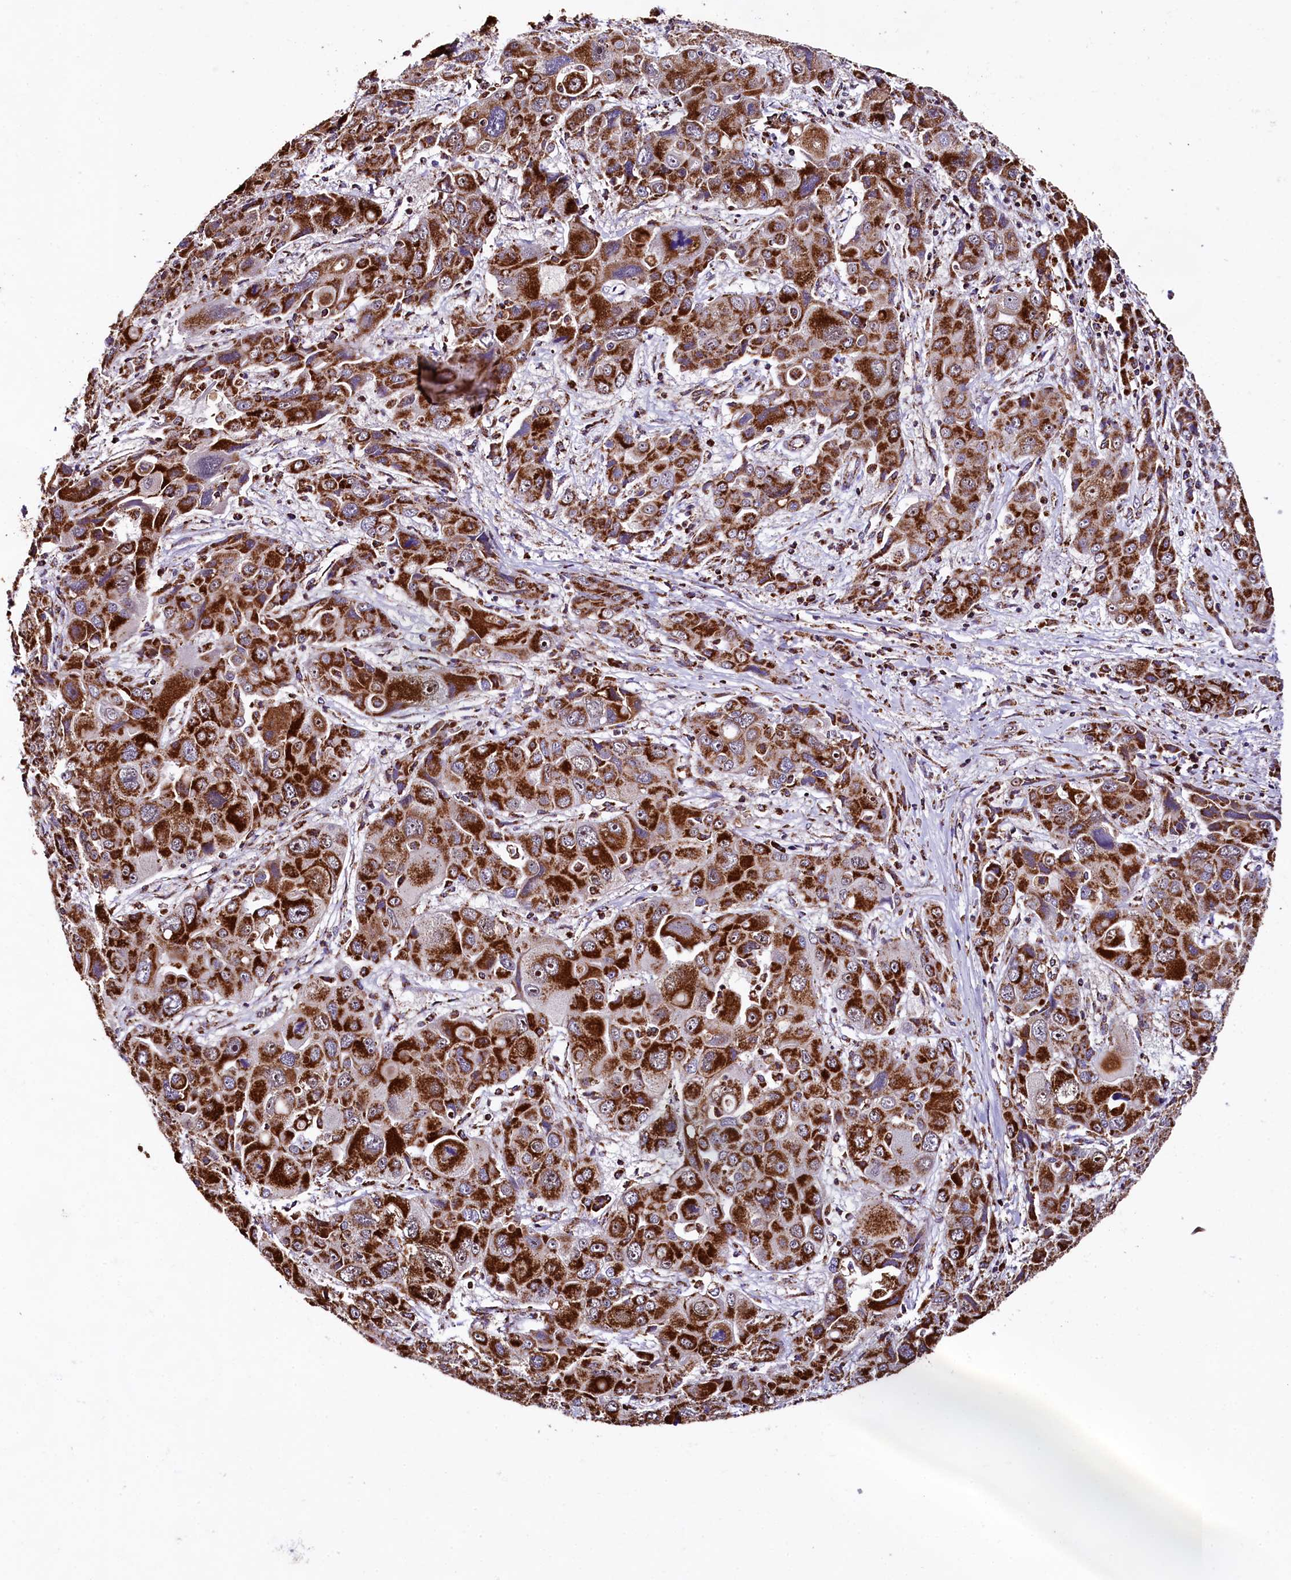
{"staining": {"intensity": "strong", "quantity": ">75%", "location": "cytoplasmic/membranous"}, "tissue": "liver cancer", "cell_type": "Tumor cells", "image_type": "cancer", "snomed": [{"axis": "morphology", "description": "Cholangiocarcinoma"}, {"axis": "topography", "description": "Liver"}], "caption": "Immunohistochemistry photomicrograph of liver cancer (cholangiocarcinoma) stained for a protein (brown), which displays high levels of strong cytoplasmic/membranous positivity in approximately >75% of tumor cells.", "gene": "KLC2", "patient": {"sex": "male", "age": 67}}